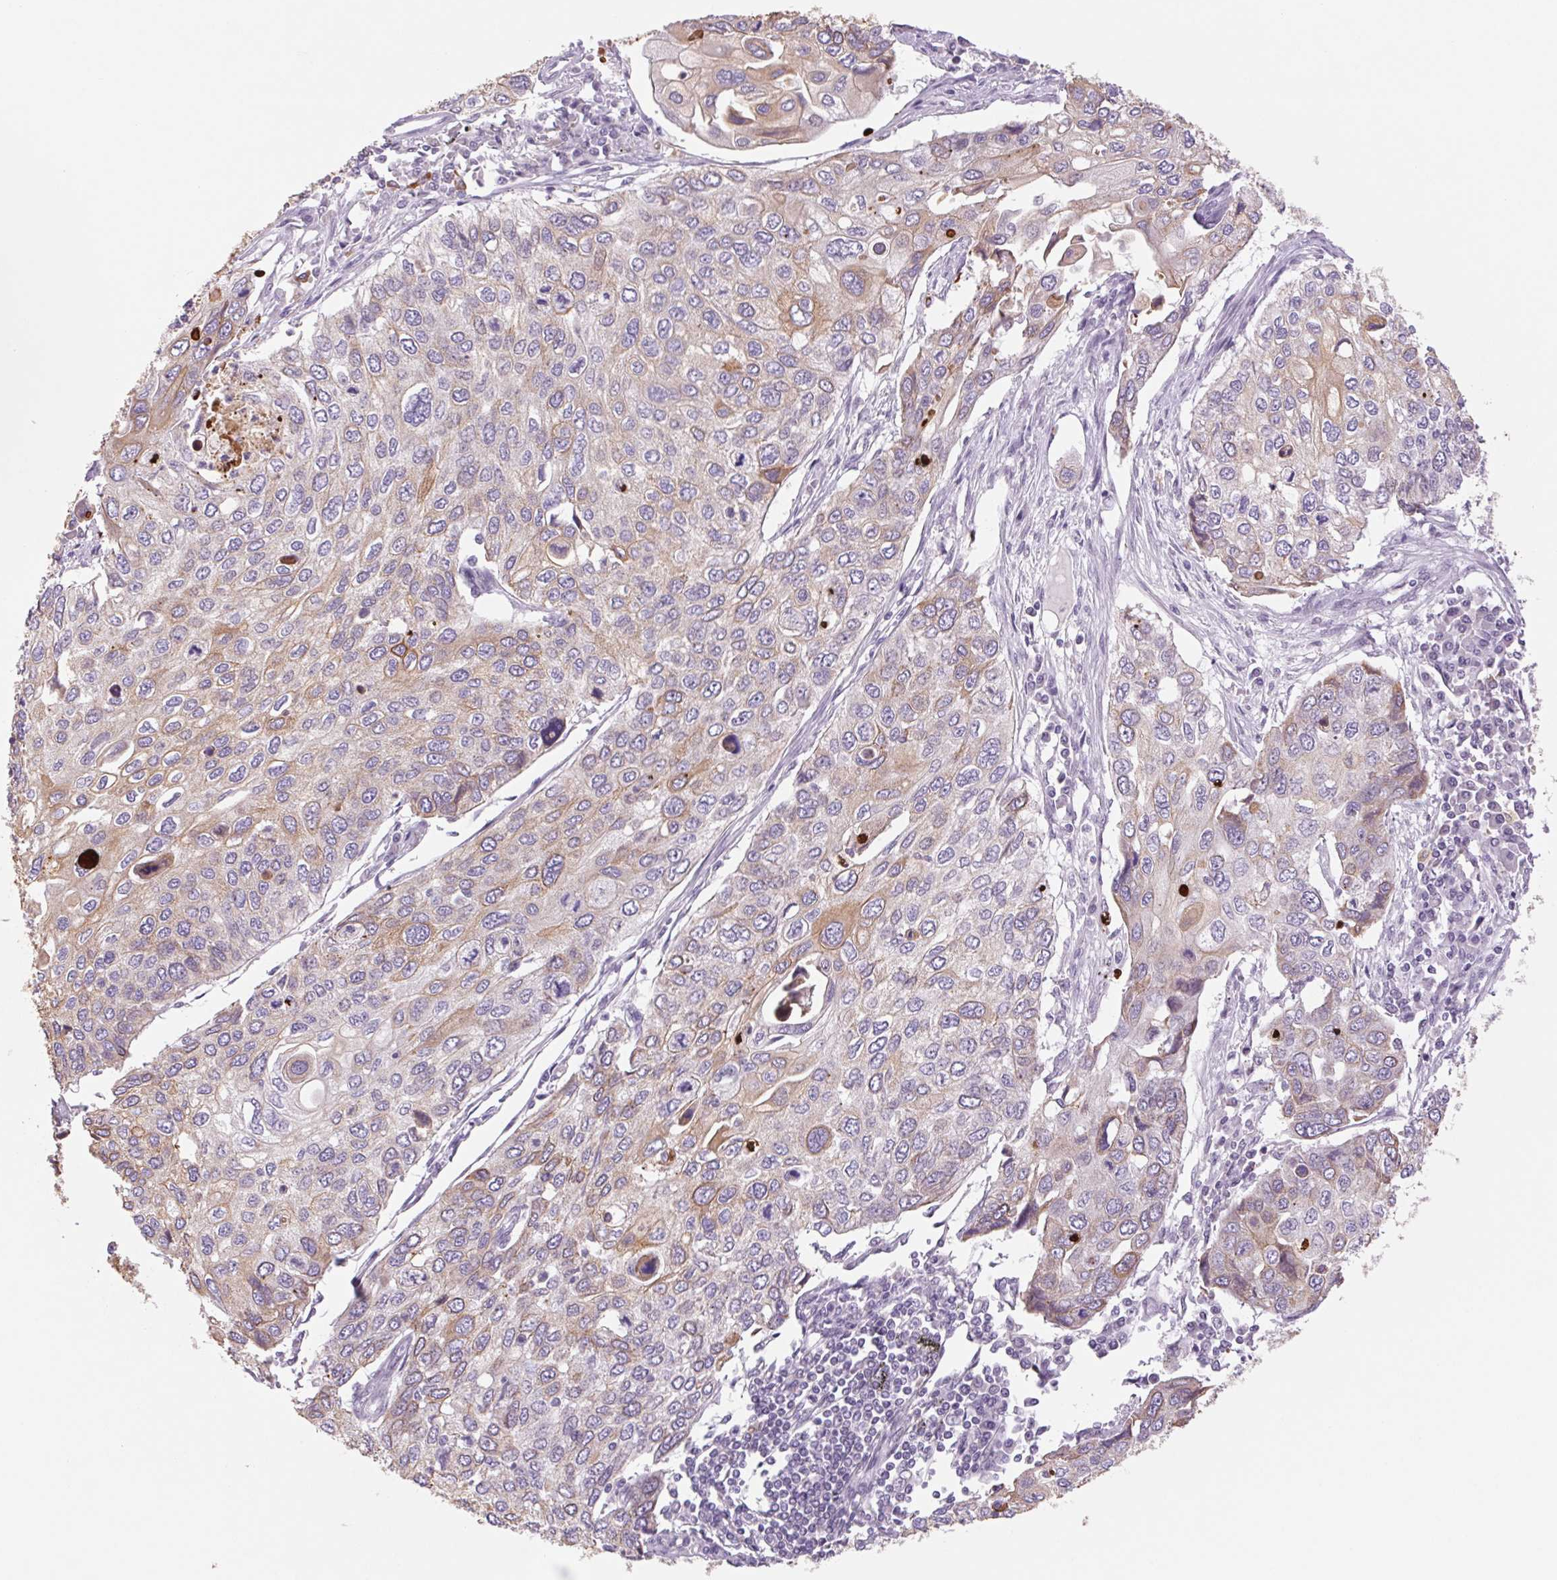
{"staining": {"intensity": "moderate", "quantity": "<25%", "location": "cytoplasmic/membranous"}, "tissue": "lung cancer", "cell_type": "Tumor cells", "image_type": "cancer", "snomed": [{"axis": "morphology", "description": "Squamous cell carcinoma, NOS"}, {"axis": "morphology", "description": "Squamous cell carcinoma, metastatic, NOS"}, {"axis": "topography", "description": "Lung"}], "caption": "Immunohistochemistry (IHC) (DAB) staining of lung cancer displays moderate cytoplasmic/membranous protein expression in approximately <25% of tumor cells. (DAB IHC, brown staining for protein, blue staining for nuclei).", "gene": "KRT1", "patient": {"sex": "male", "age": 63}}